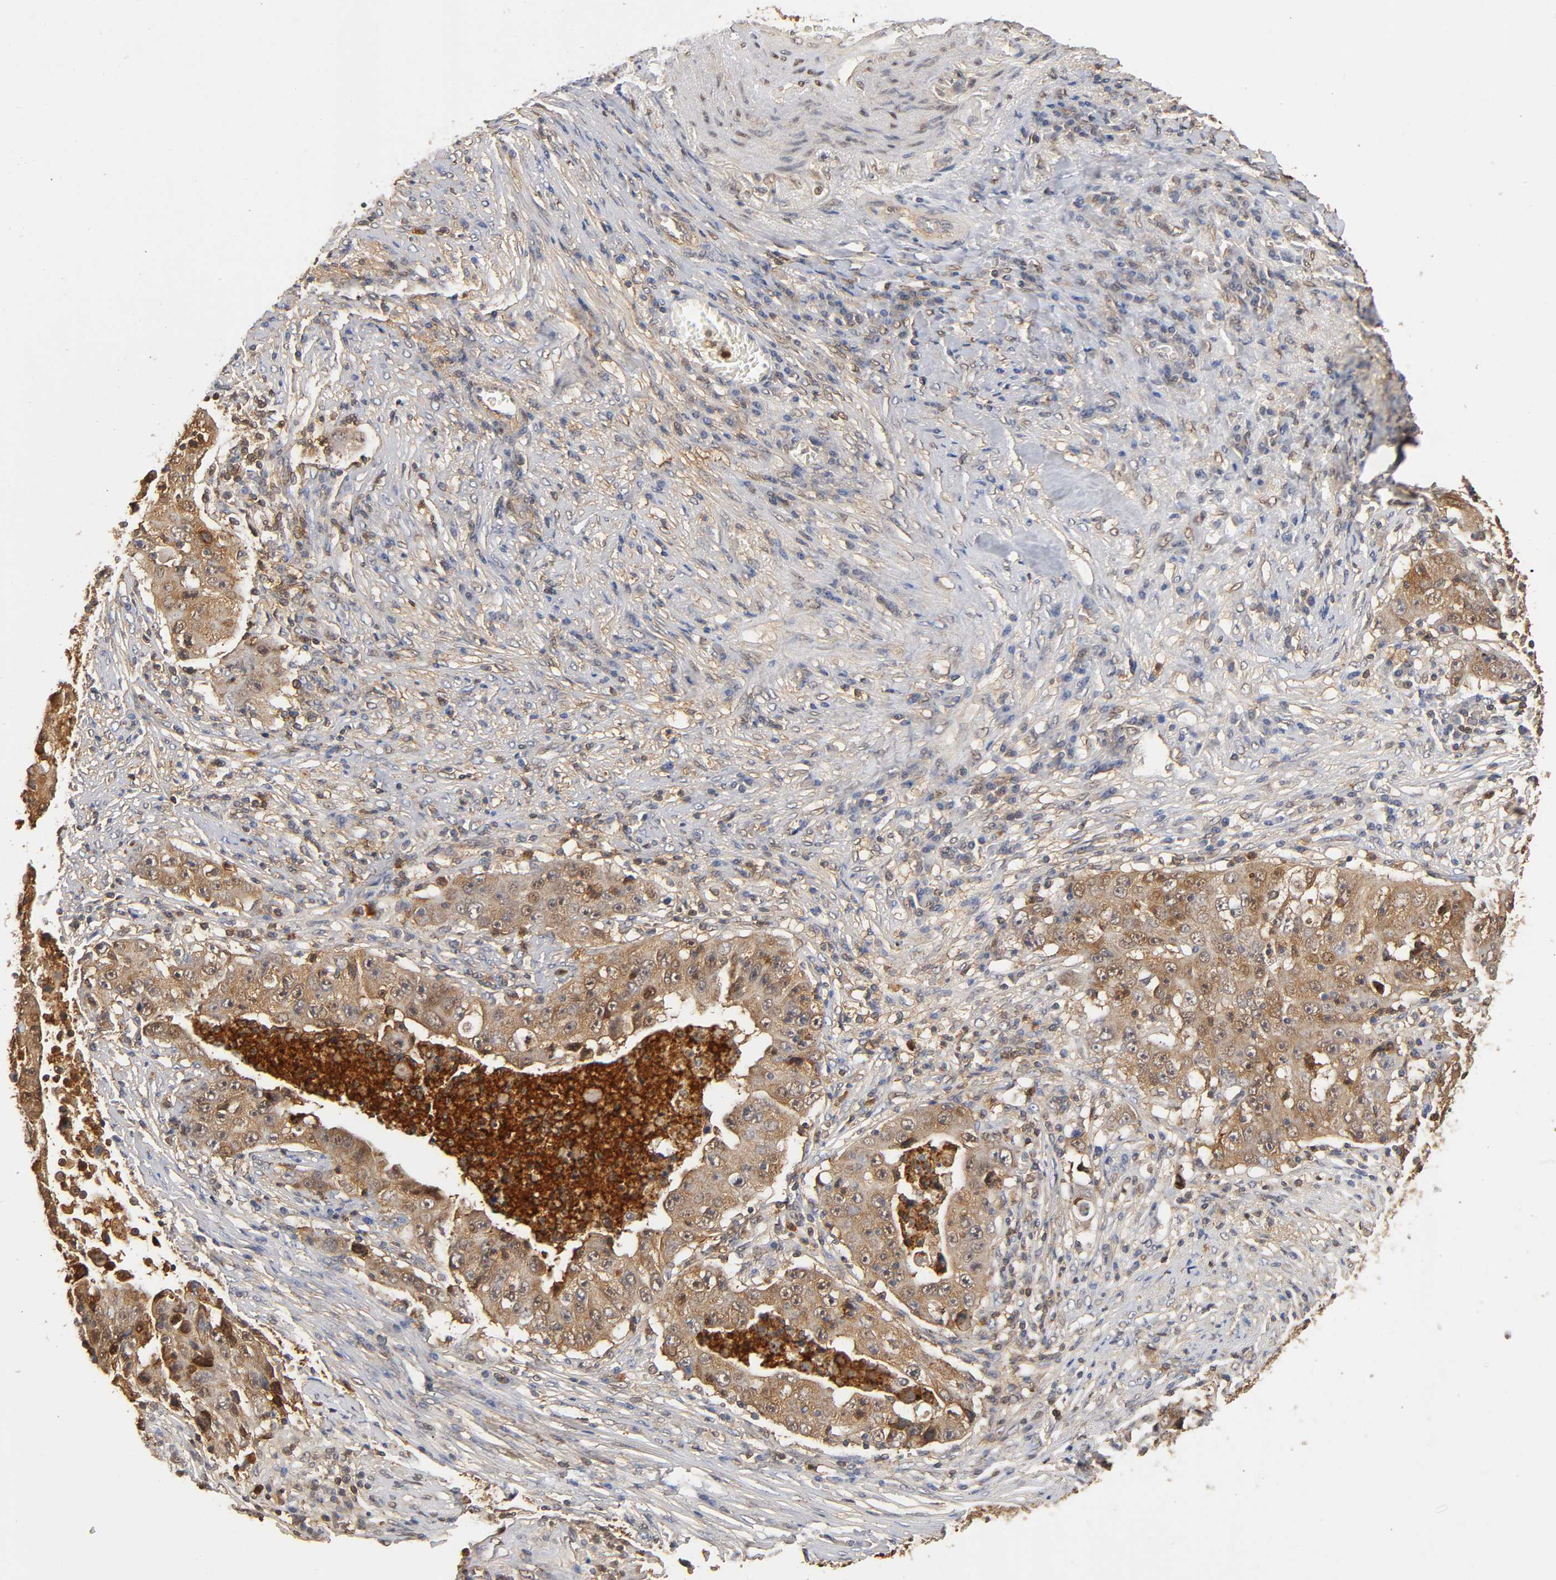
{"staining": {"intensity": "moderate", "quantity": ">75%", "location": "cytoplasmic/membranous"}, "tissue": "lung cancer", "cell_type": "Tumor cells", "image_type": "cancer", "snomed": [{"axis": "morphology", "description": "Squamous cell carcinoma, NOS"}, {"axis": "topography", "description": "Lung"}], "caption": "Lung squamous cell carcinoma stained for a protein reveals moderate cytoplasmic/membranous positivity in tumor cells. Using DAB (brown) and hematoxylin (blue) stains, captured at high magnification using brightfield microscopy.", "gene": "ANXA11", "patient": {"sex": "male", "age": 64}}